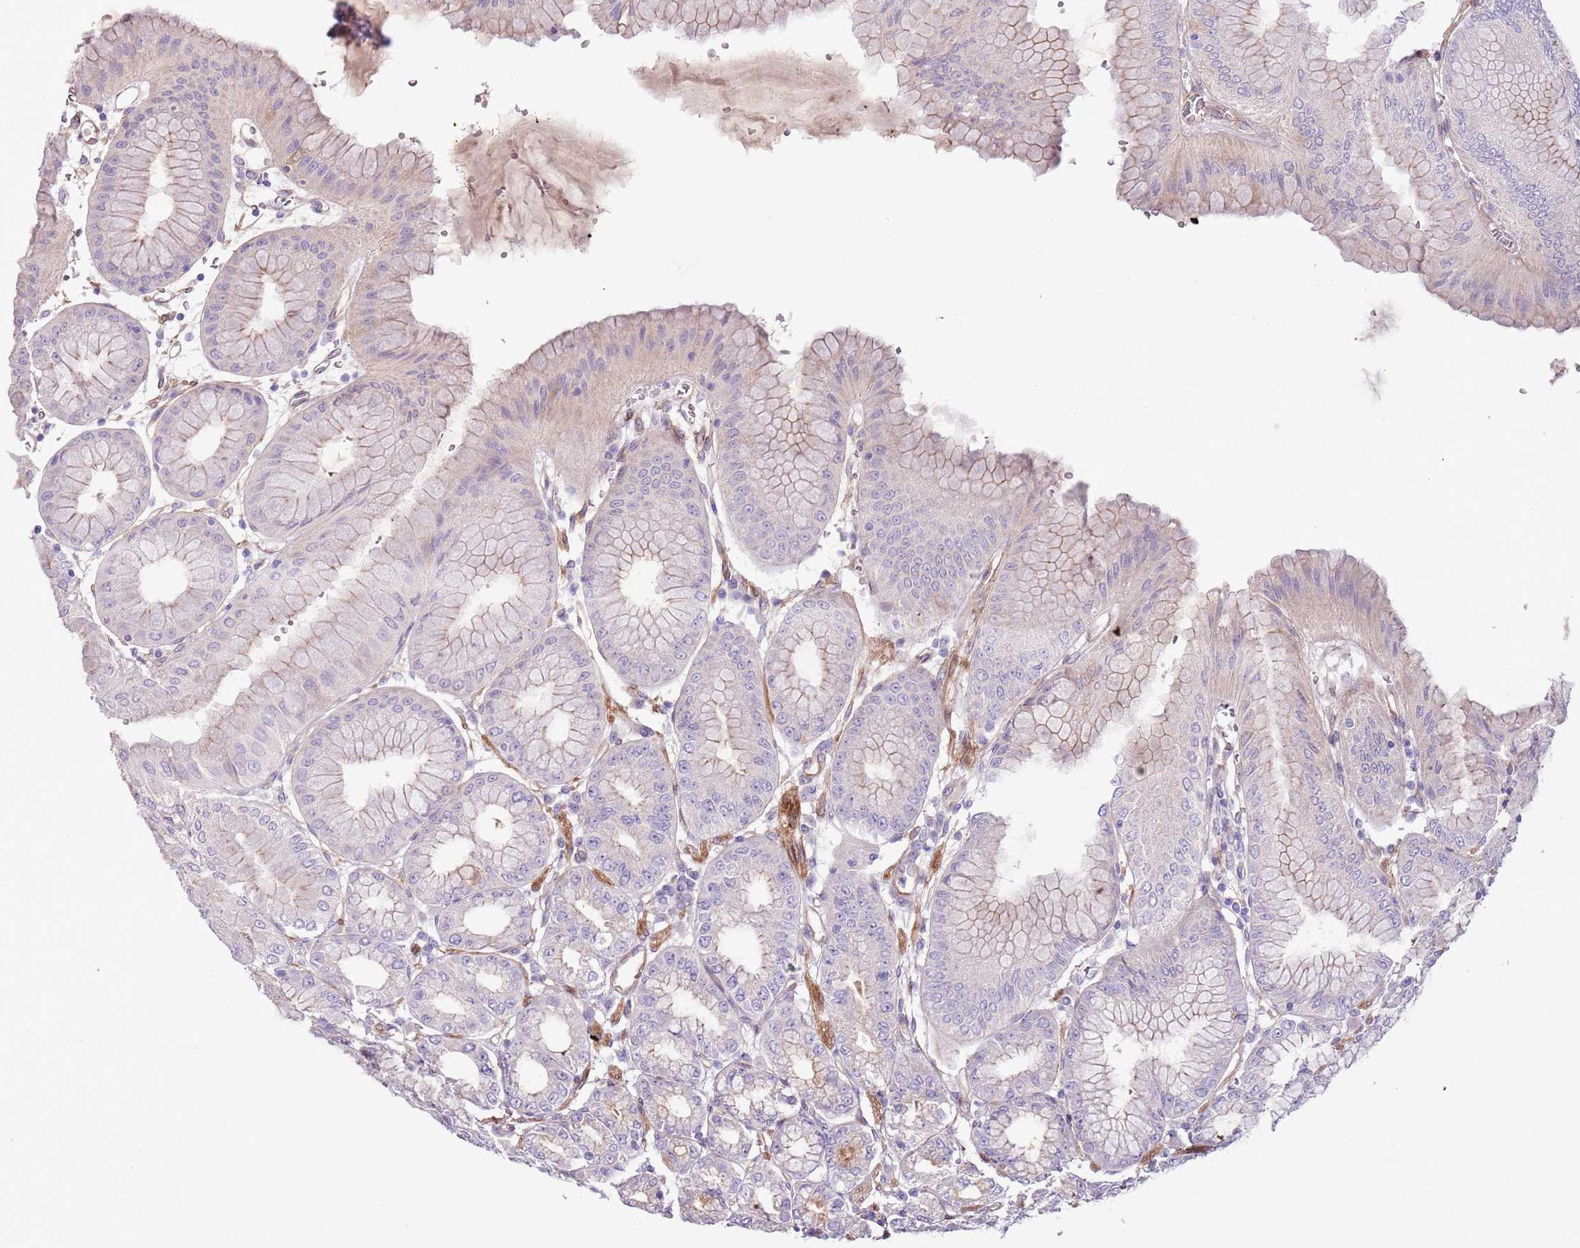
{"staining": {"intensity": "weak", "quantity": "25%-75%", "location": "cytoplasmic/membranous"}, "tissue": "stomach", "cell_type": "Glandular cells", "image_type": "normal", "snomed": [{"axis": "morphology", "description": "Normal tissue, NOS"}, {"axis": "topography", "description": "Stomach, lower"}], "caption": "Protein expression analysis of unremarkable human stomach reveals weak cytoplasmic/membranous staining in about 25%-75% of glandular cells.", "gene": "MRO", "patient": {"sex": "male", "age": 71}}